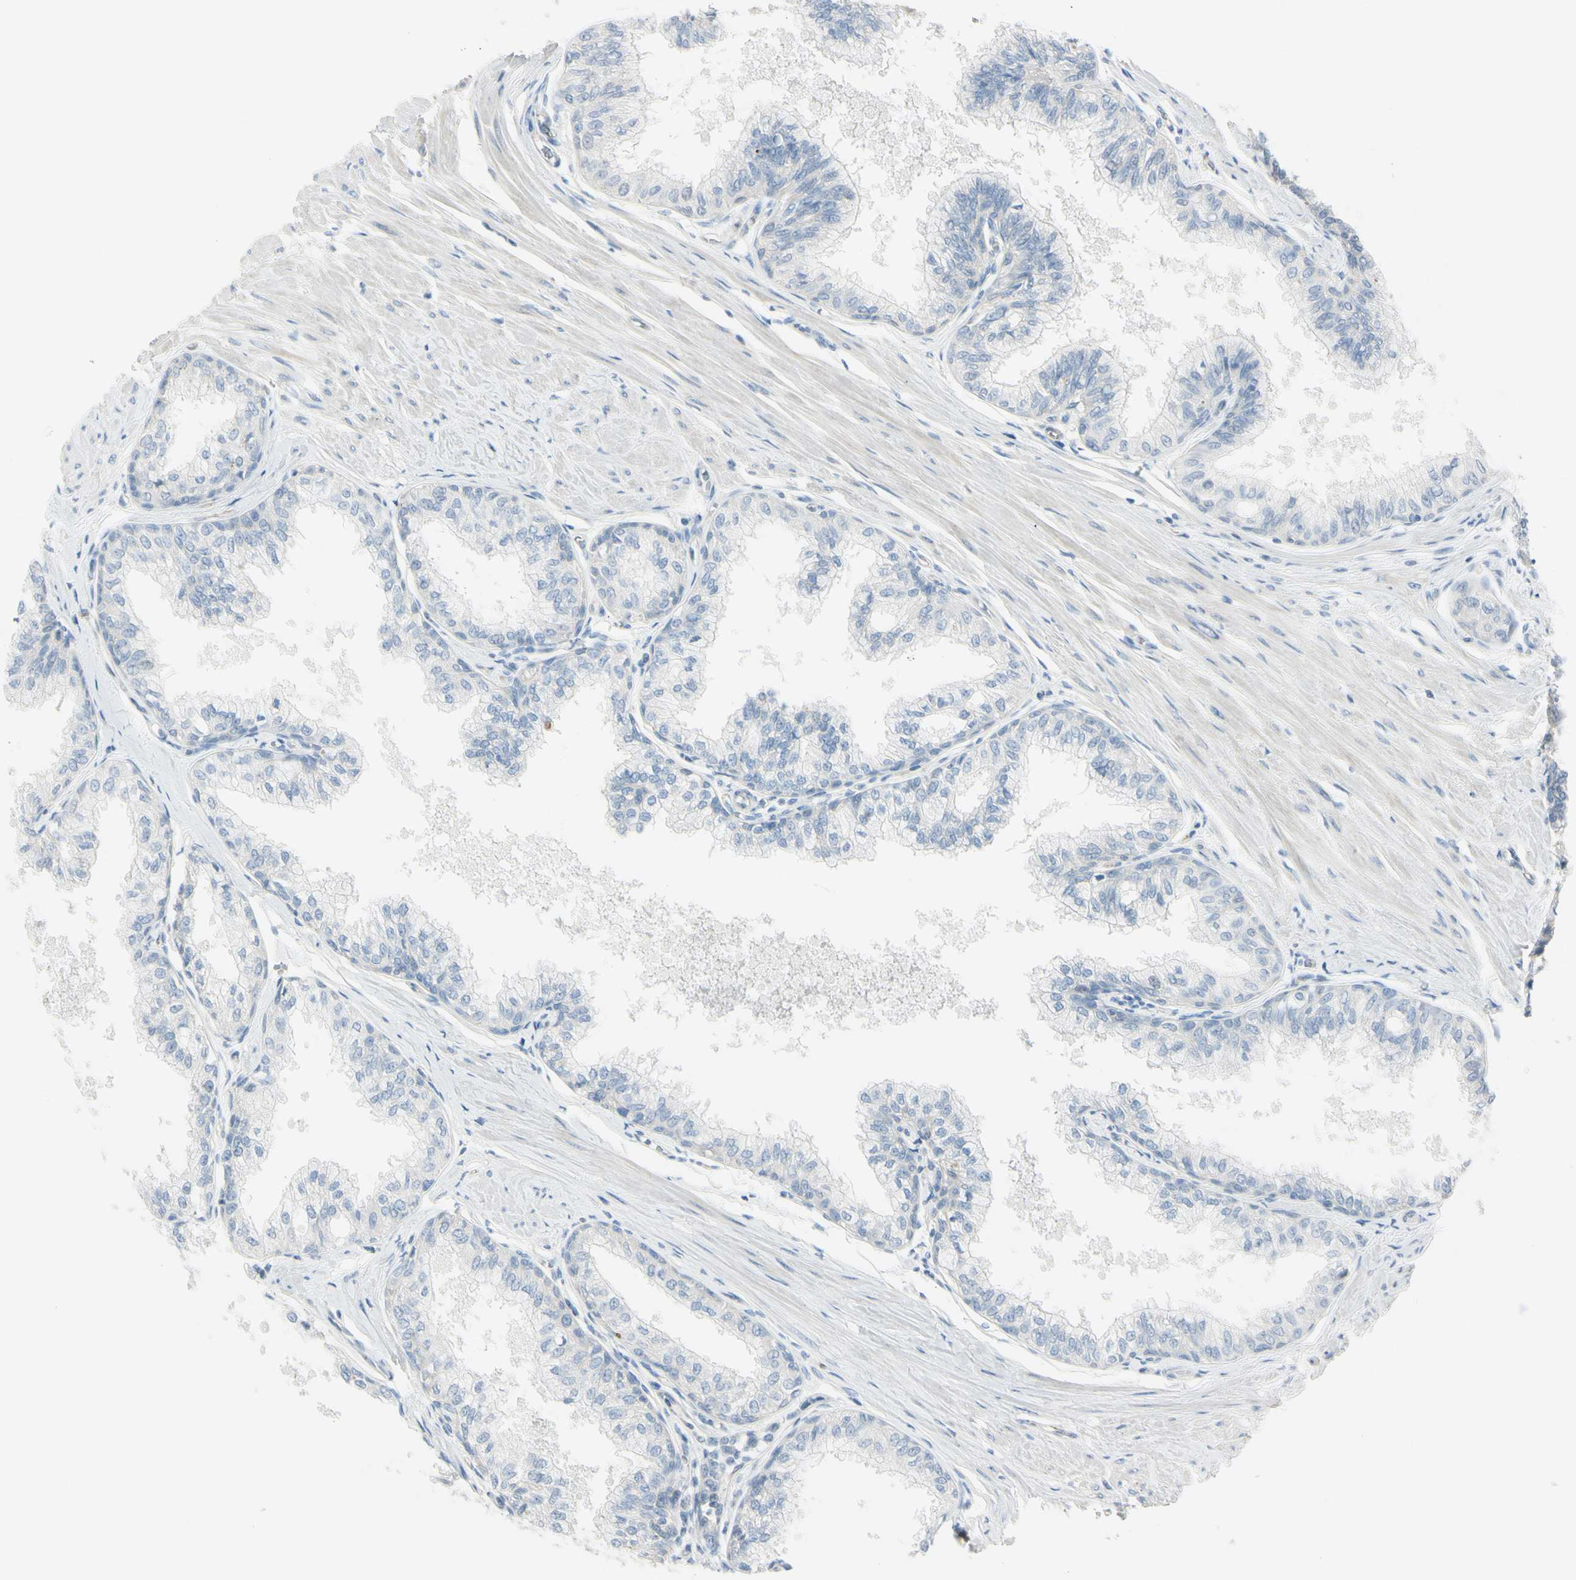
{"staining": {"intensity": "negative", "quantity": "none", "location": "none"}, "tissue": "prostate", "cell_type": "Glandular cells", "image_type": "normal", "snomed": [{"axis": "morphology", "description": "Normal tissue, NOS"}, {"axis": "topography", "description": "Prostate"}, {"axis": "topography", "description": "Seminal veicle"}], "caption": "High power microscopy micrograph of an immunohistochemistry (IHC) image of unremarkable prostate, revealing no significant positivity in glandular cells.", "gene": "ASB9", "patient": {"sex": "male", "age": 60}}